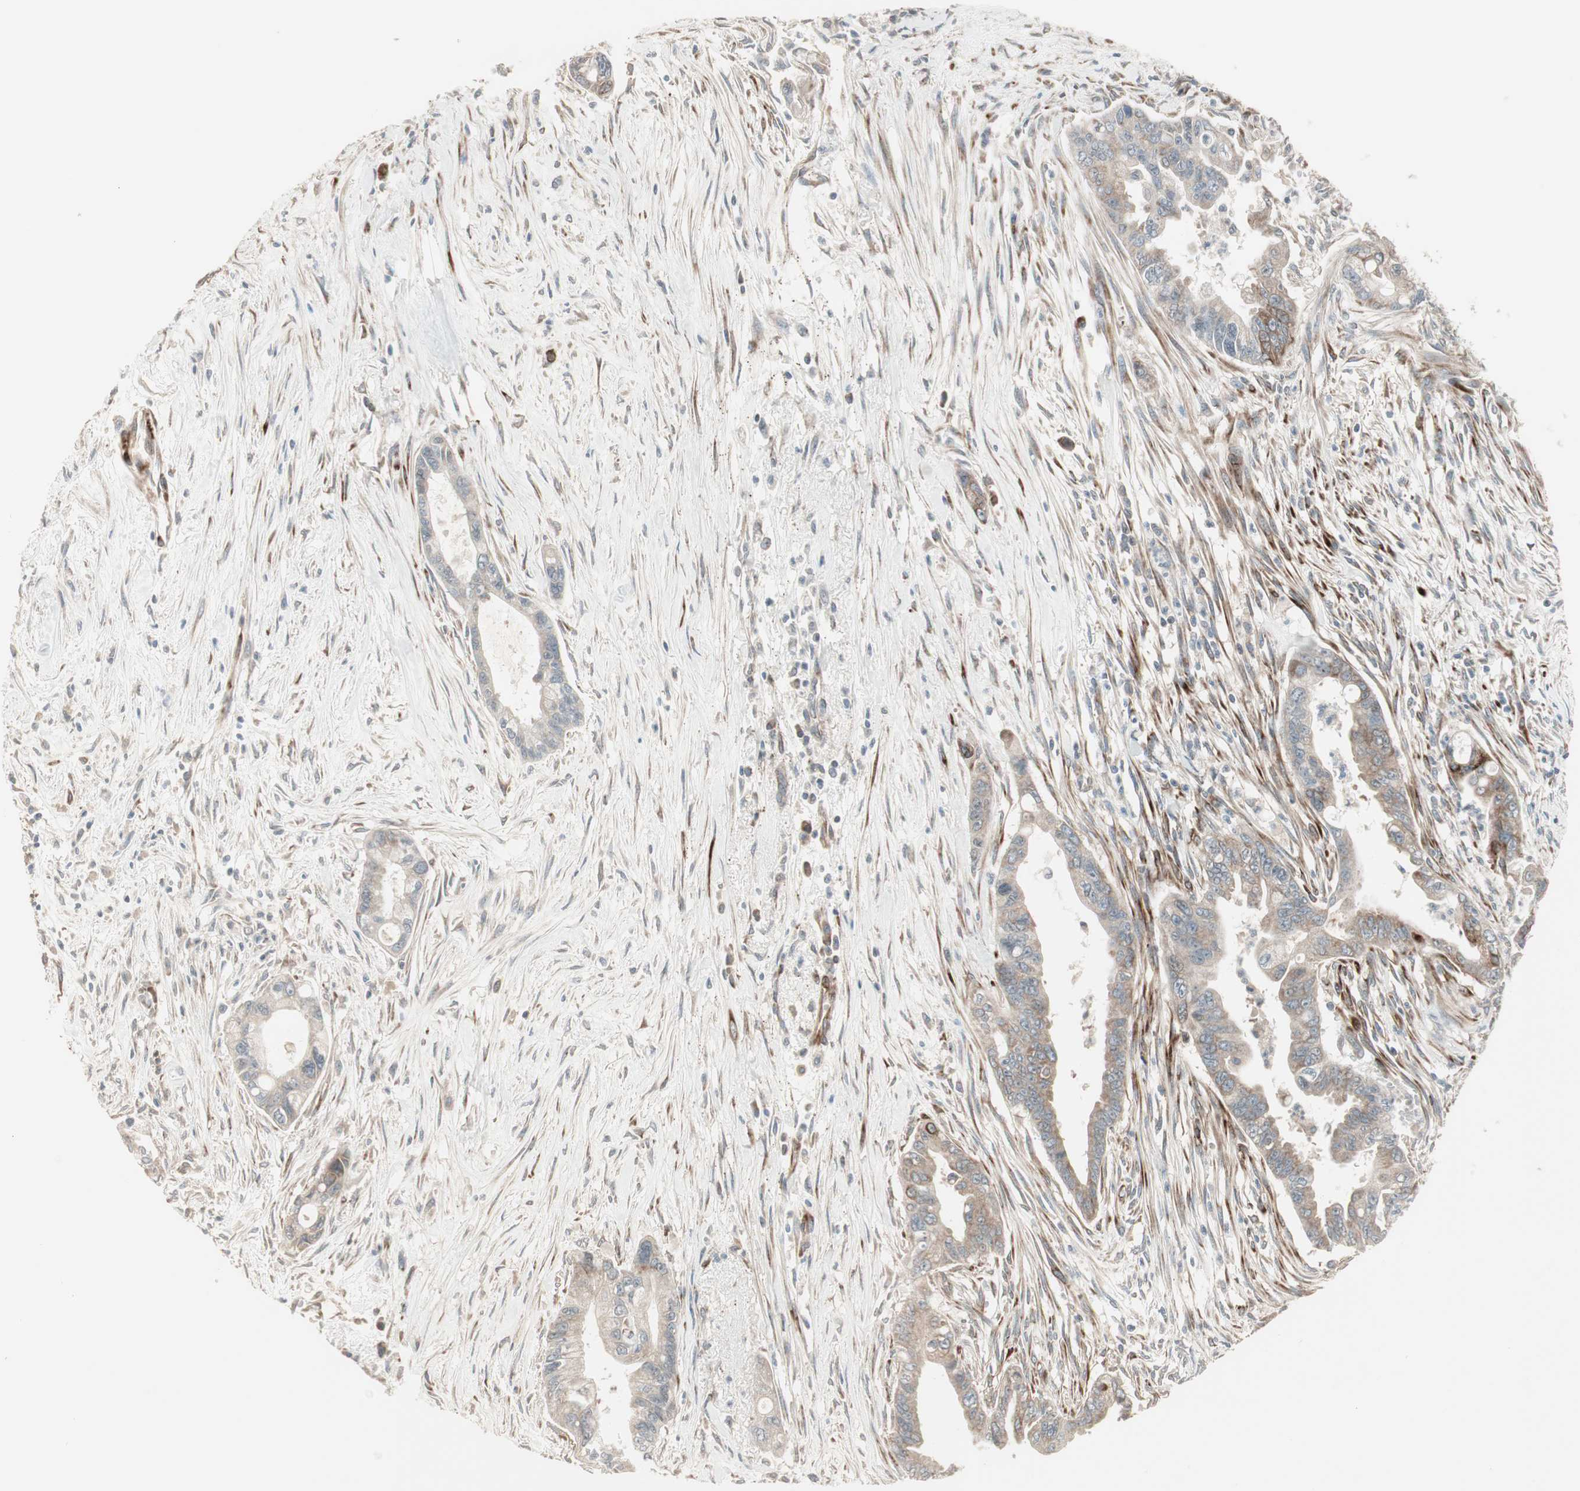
{"staining": {"intensity": "weak", "quantity": ">75%", "location": "cytoplasmic/membranous"}, "tissue": "pancreatic cancer", "cell_type": "Tumor cells", "image_type": "cancer", "snomed": [{"axis": "morphology", "description": "Adenocarcinoma, NOS"}, {"axis": "topography", "description": "Pancreas"}], "caption": "Pancreatic cancer stained with immunohistochemistry (IHC) shows weak cytoplasmic/membranous staining in approximately >75% of tumor cells.", "gene": "PPP2R5E", "patient": {"sex": "male", "age": 70}}